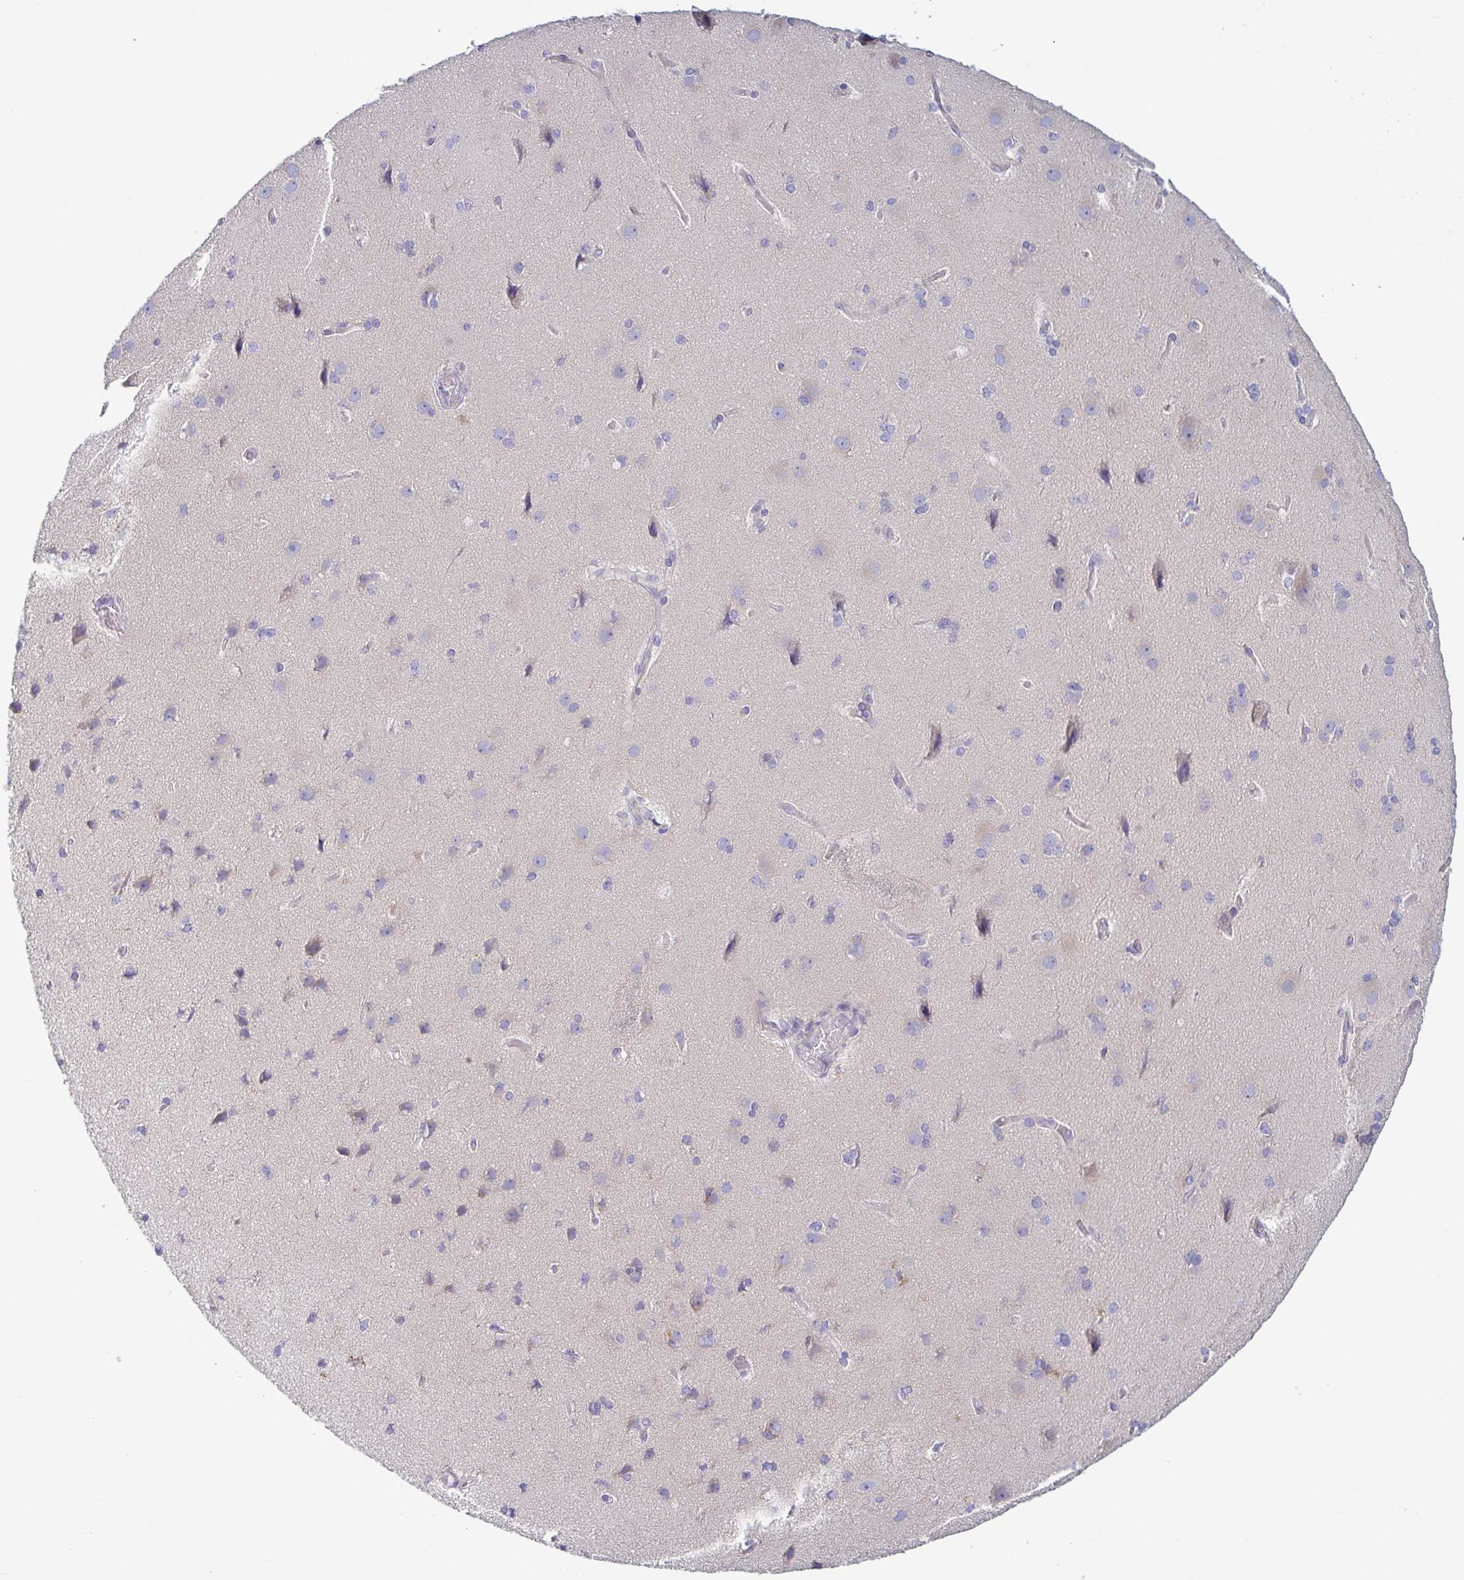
{"staining": {"intensity": "negative", "quantity": "none", "location": "none"}, "tissue": "cerebral cortex", "cell_type": "Endothelial cells", "image_type": "normal", "snomed": [{"axis": "morphology", "description": "Normal tissue, NOS"}, {"axis": "morphology", "description": "Glioma, malignant, High grade"}, {"axis": "topography", "description": "Cerebral cortex"}], "caption": "The histopathology image exhibits no staining of endothelial cells in unremarkable cerebral cortex. (Brightfield microscopy of DAB immunohistochemistry (IHC) at high magnification).", "gene": "TNNI2", "patient": {"sex": "male", "age": 71}}